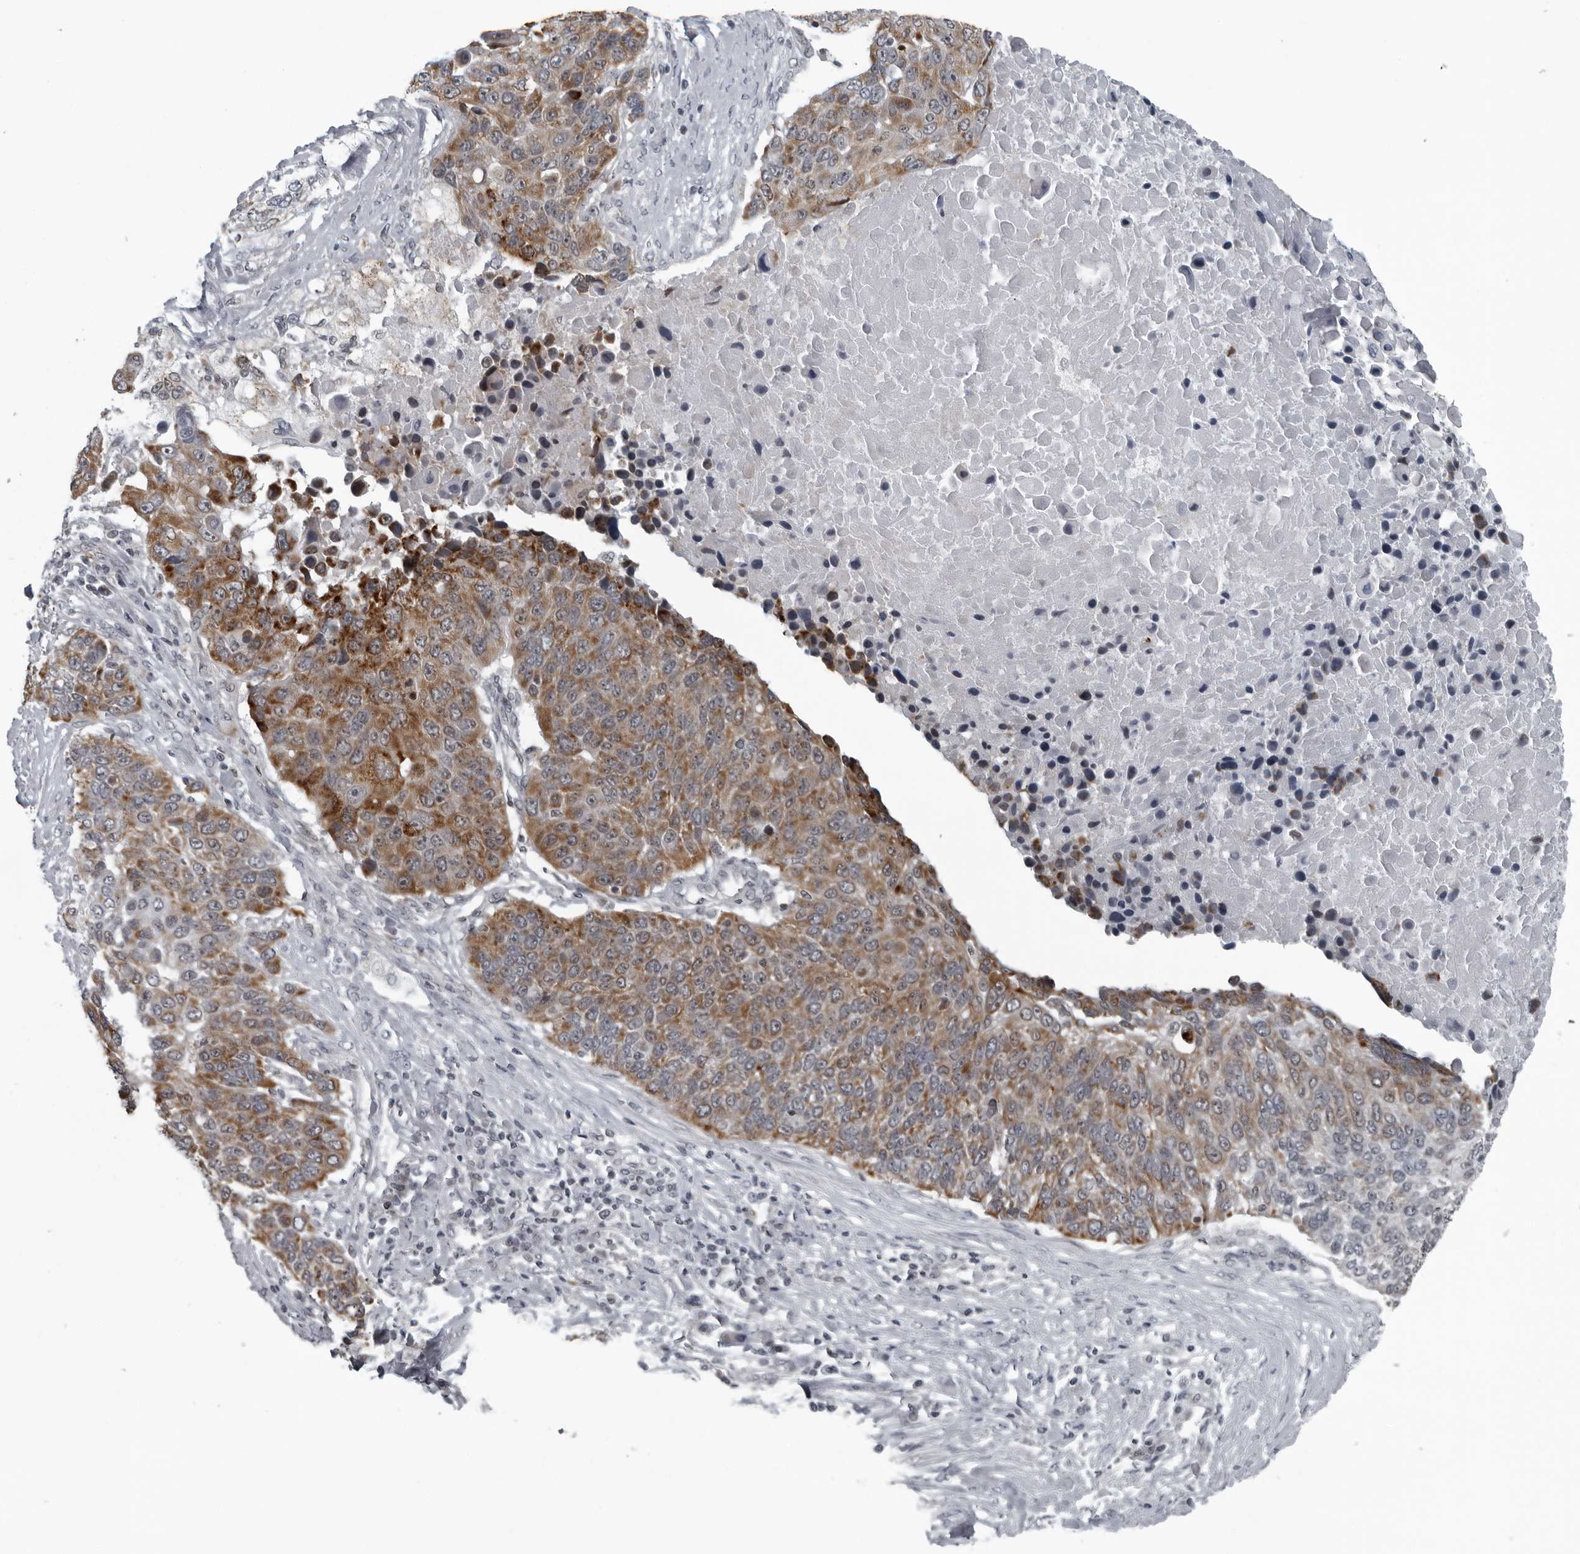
{"staining": {"intensity": "moderate", "quantity": ">75%", "location": "cytoplasmic/membranous"}, "tissue": "lung cancer", "cell_type": "Tumor cells", "image_type": "cancer", "snomed": [{"axis": "morphology", "description": "Squamous cell carcinoma, NOS"}, {"axis": "topography", "description": "Lung"}], "caption": "Lung cancer tissue shows moderate cytoplasmic/membranous staining in about >75% of tumor cells, visualized by immunohistochemistry. (DAB (3,3'-diaminobenzidine) IHC, brown staining for protein, blue staining for nuclei).", "gene": "RTCA", "patient": {"sex": "male", "age": 66}}